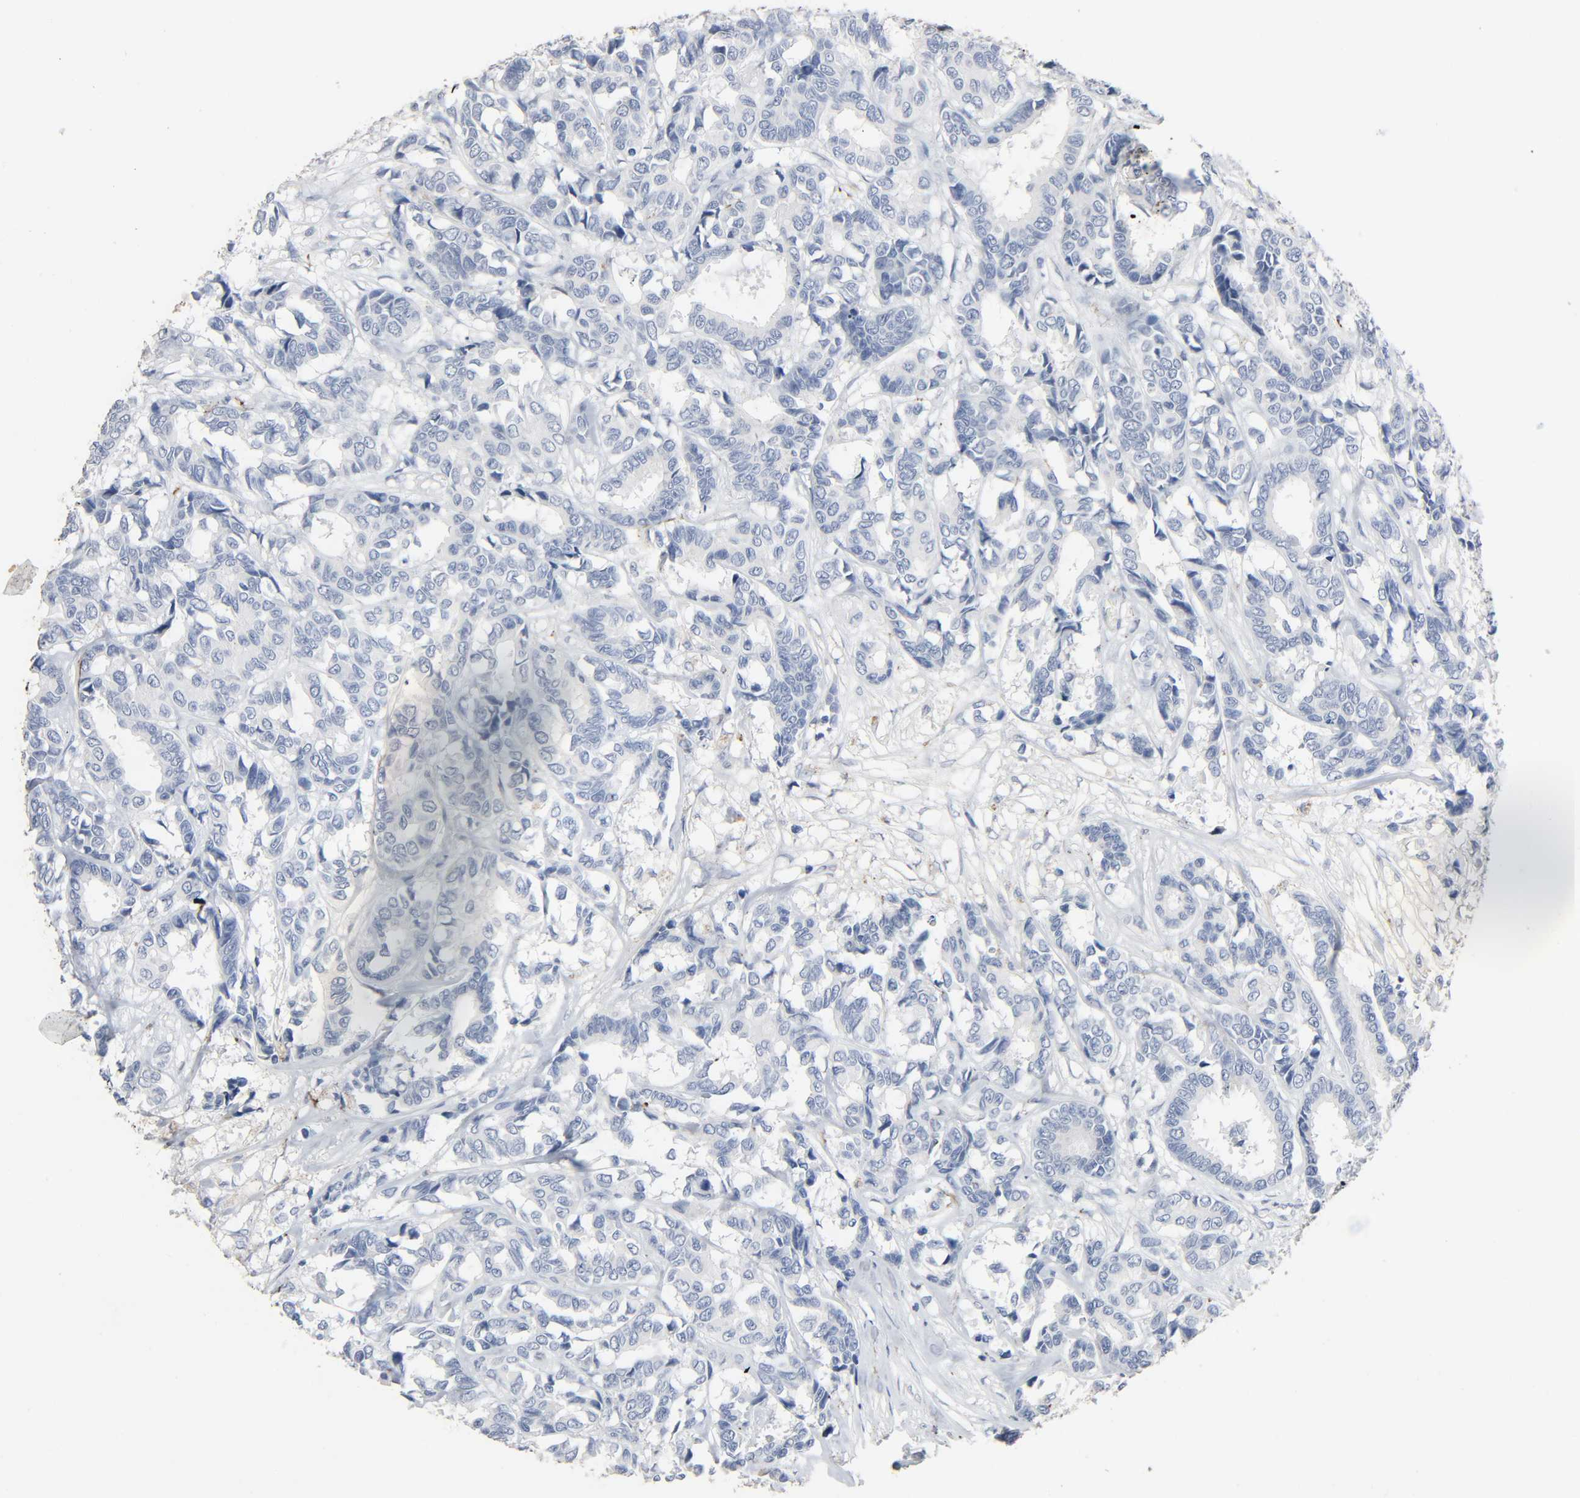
{"staining": {"intensity": "negative", "quantity": "none", "location": "none"}, "tissue": "breast cancer", "cell_type": "Tumor cells", "image_type": "cancer", "snomed": [{"axis": "morphology", "description": "Duct carcinoma"}, {"axis": "topography", "description": "Breast"}], "caption": "IHC histopathology image of human intraductal carcinoma (breast) stained for a protein (brown), which demonstrates no positivity in tumor cells.", "gene": "FBLN5", "patient": {"sex": "female", "age": 87}}